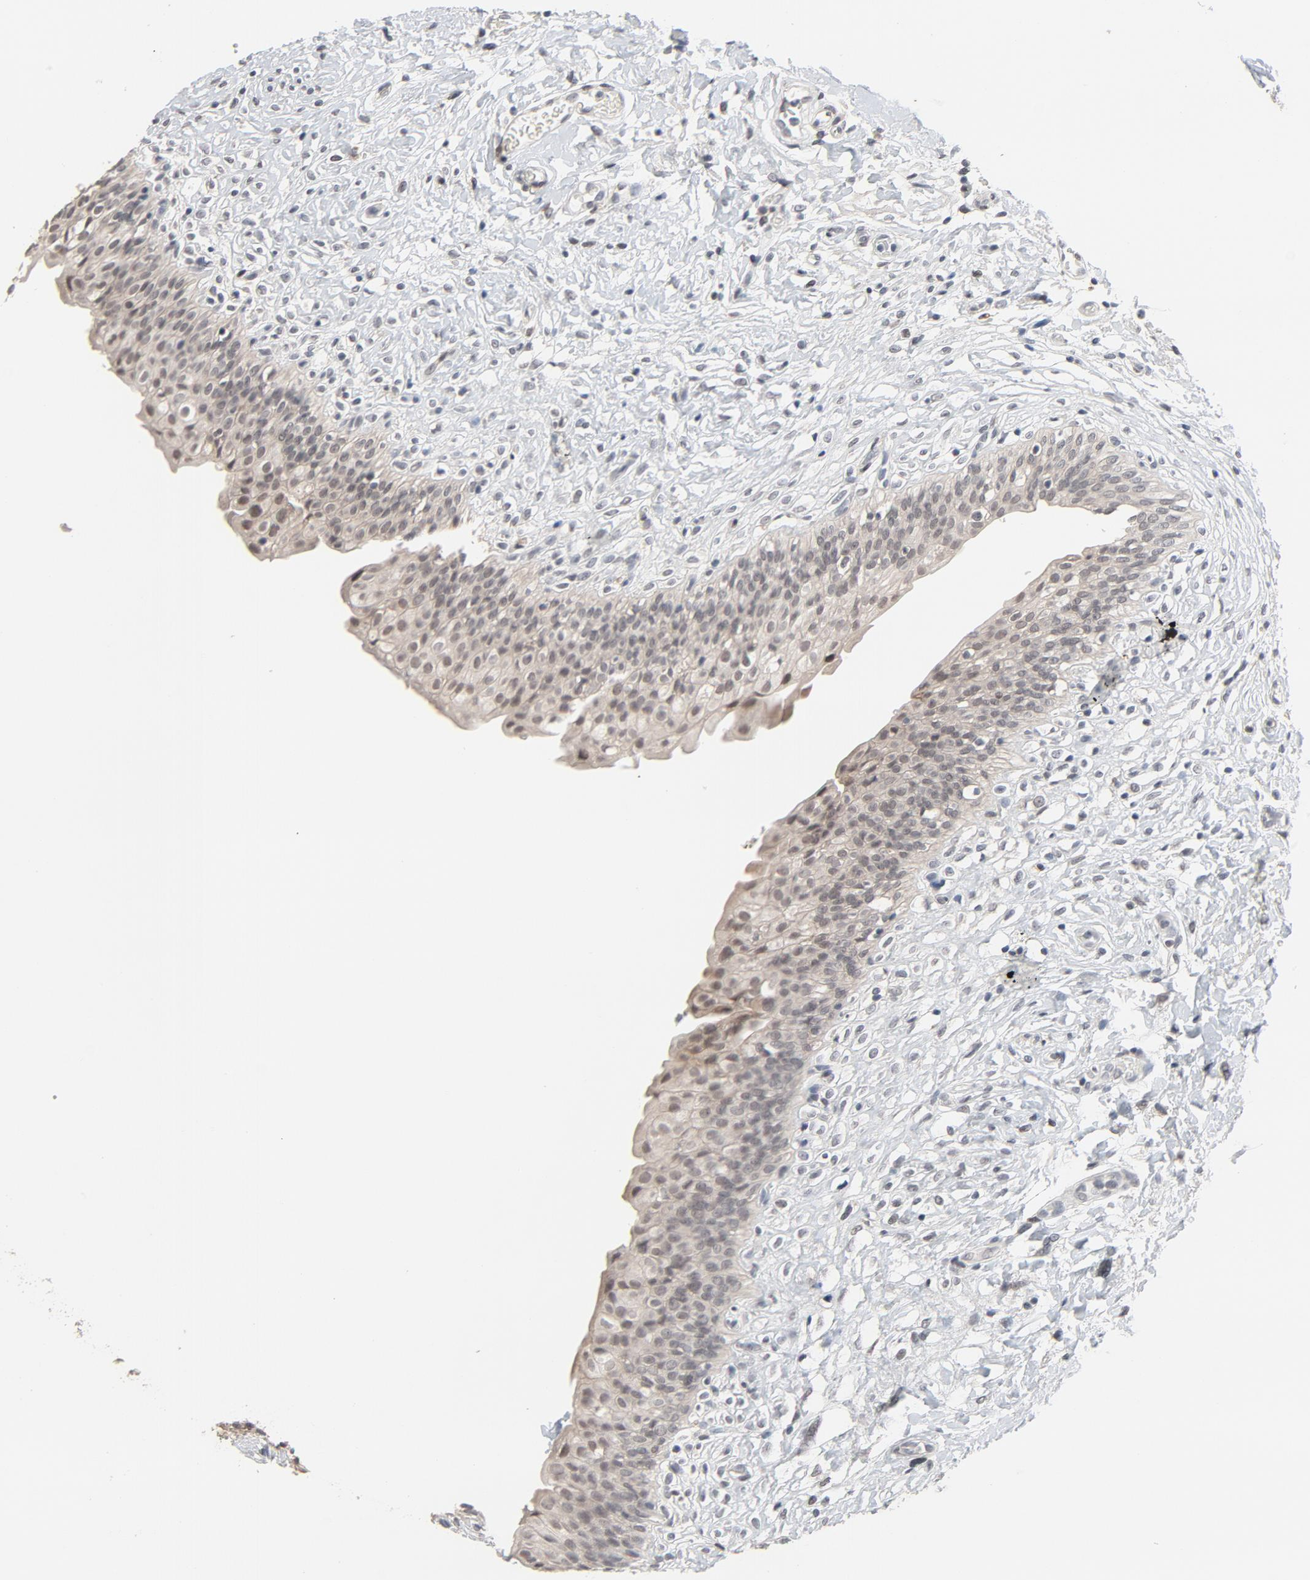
{"staining": {"intensity": "weak", "quantity": ">75%", "location": "cytoplasmic/membranous"}, "tissue": "urinary bladder", "cell_type": "Urothelial cells", "image_type": "normal", "snomed": [{"axis": "morphology", "description": "Normal tissue, NOS"}, {"axis": "topography", "description": "Urinary bladder"}], "caption": "A low amount of weak cytoplasmic/membranous positivity is present in about >75% of urothelial cells in unremarkable urinary bladder. The staining is performed using DAB (3,3'-diaminobenzidine) brown chromogen to label protein expression. The nuclei are counter-stained blue using hematoxylin.", "gene": "MT3", "patient": {"sex": "female", "age": 80}}